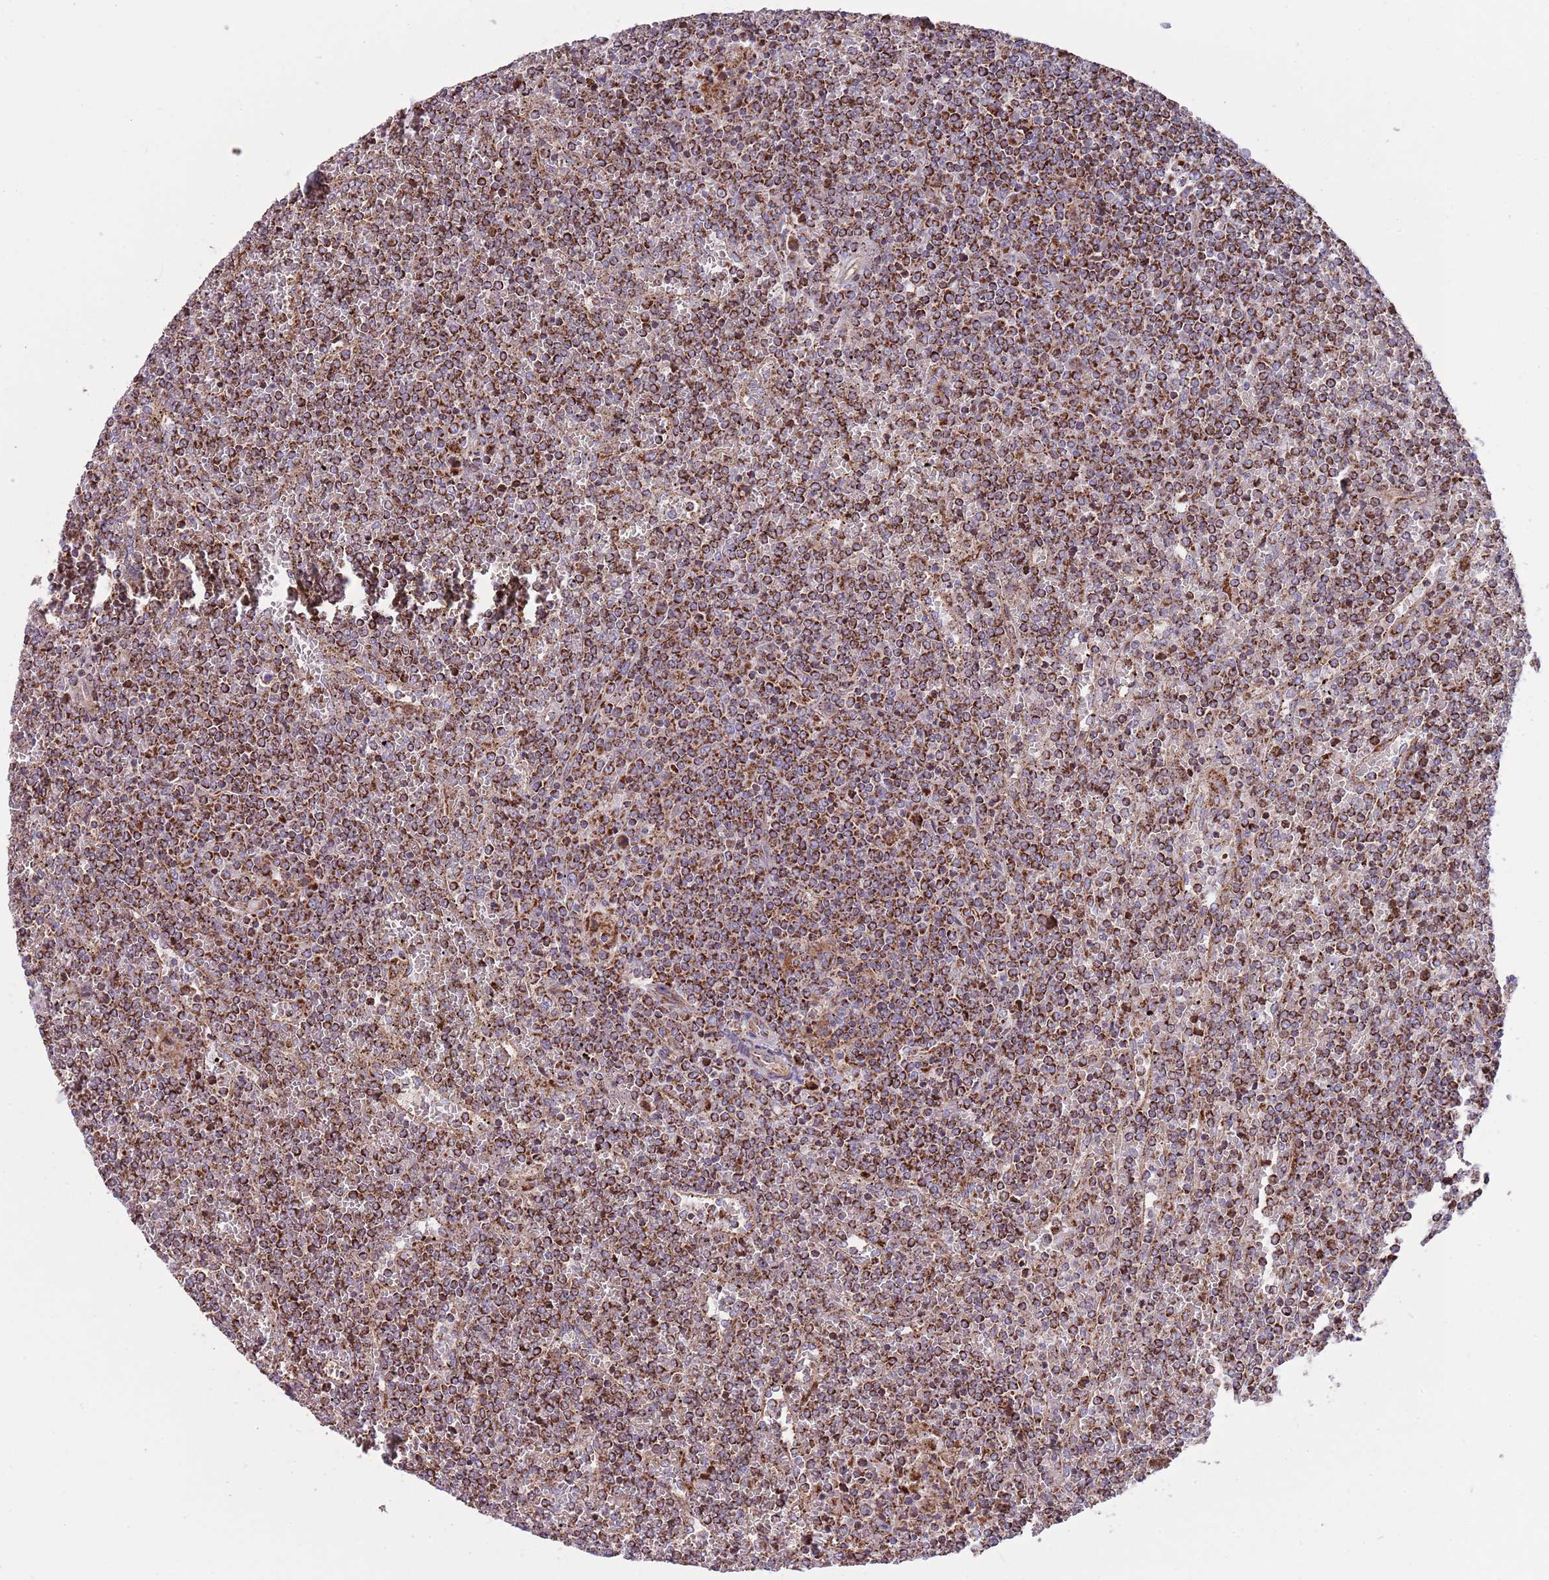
{"staining": {"intensity": "strong", "quantity": ">75%", "location": "cytoplasmic/membranous"}, "tissue": "lymphoma", "cell_type": "Tumor cells", "image_type": "cancer", "snomed": [{"axis": "morphology", "description": "Malignant lymphoma, non-Hodgkin's type, Low grade"}, {"axis": "topography", "description": "Spleen"}], "caption": "Protein staining of lymphoma tissue shows strong cytoplasmic/membranous expression in about >75% of tumor cells. (DAB (3,3'-diaminobenzidine) IHC with brightfield microscopy, high magnification).", "gene": "ATP5PD", "patient": {"sex": "female", "age": 19}}